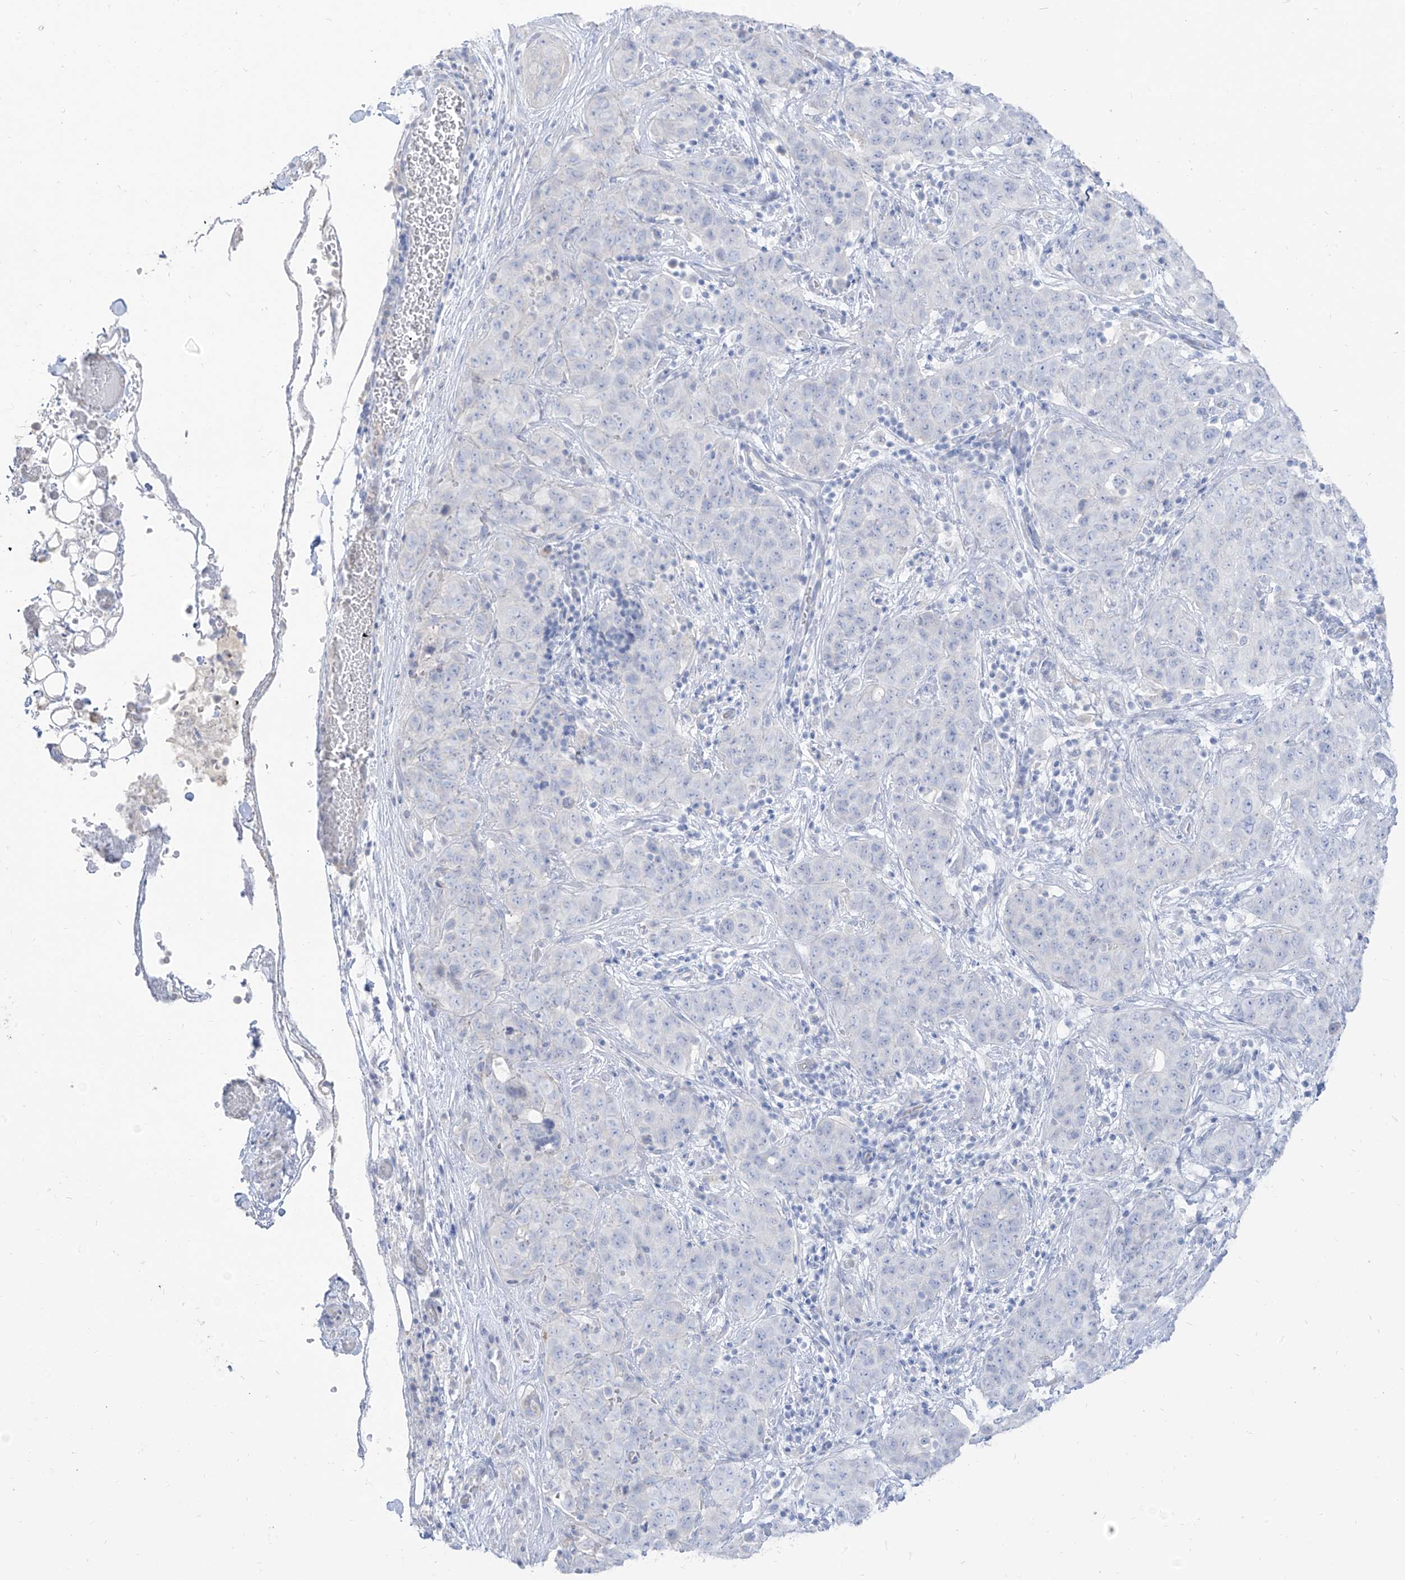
{"staining": {"intensity": "negative", "quantity": "none", "location": "none"}, "tissue": "stomach cancer", "cell_type": "Tumor cells", "image_type": "cancer", "snomed": [{"axis": "morphology", "description": "Normal tissue, NOS"}, {"axis": "morphology", "description": "Adenocarcinoma, NOS"}, {"axis": "topography", "description": "Lymph node"}, {"axis": "topography", "description": "Stomach"}], "caption": "The immunohistochemistry photomicrograph has no significant positivity in tumor cells of stomach cancer (adenocarcinoma) tissue.", "gene": "ARHGEF40", "patient": {"sex": "male", "age": 48}}